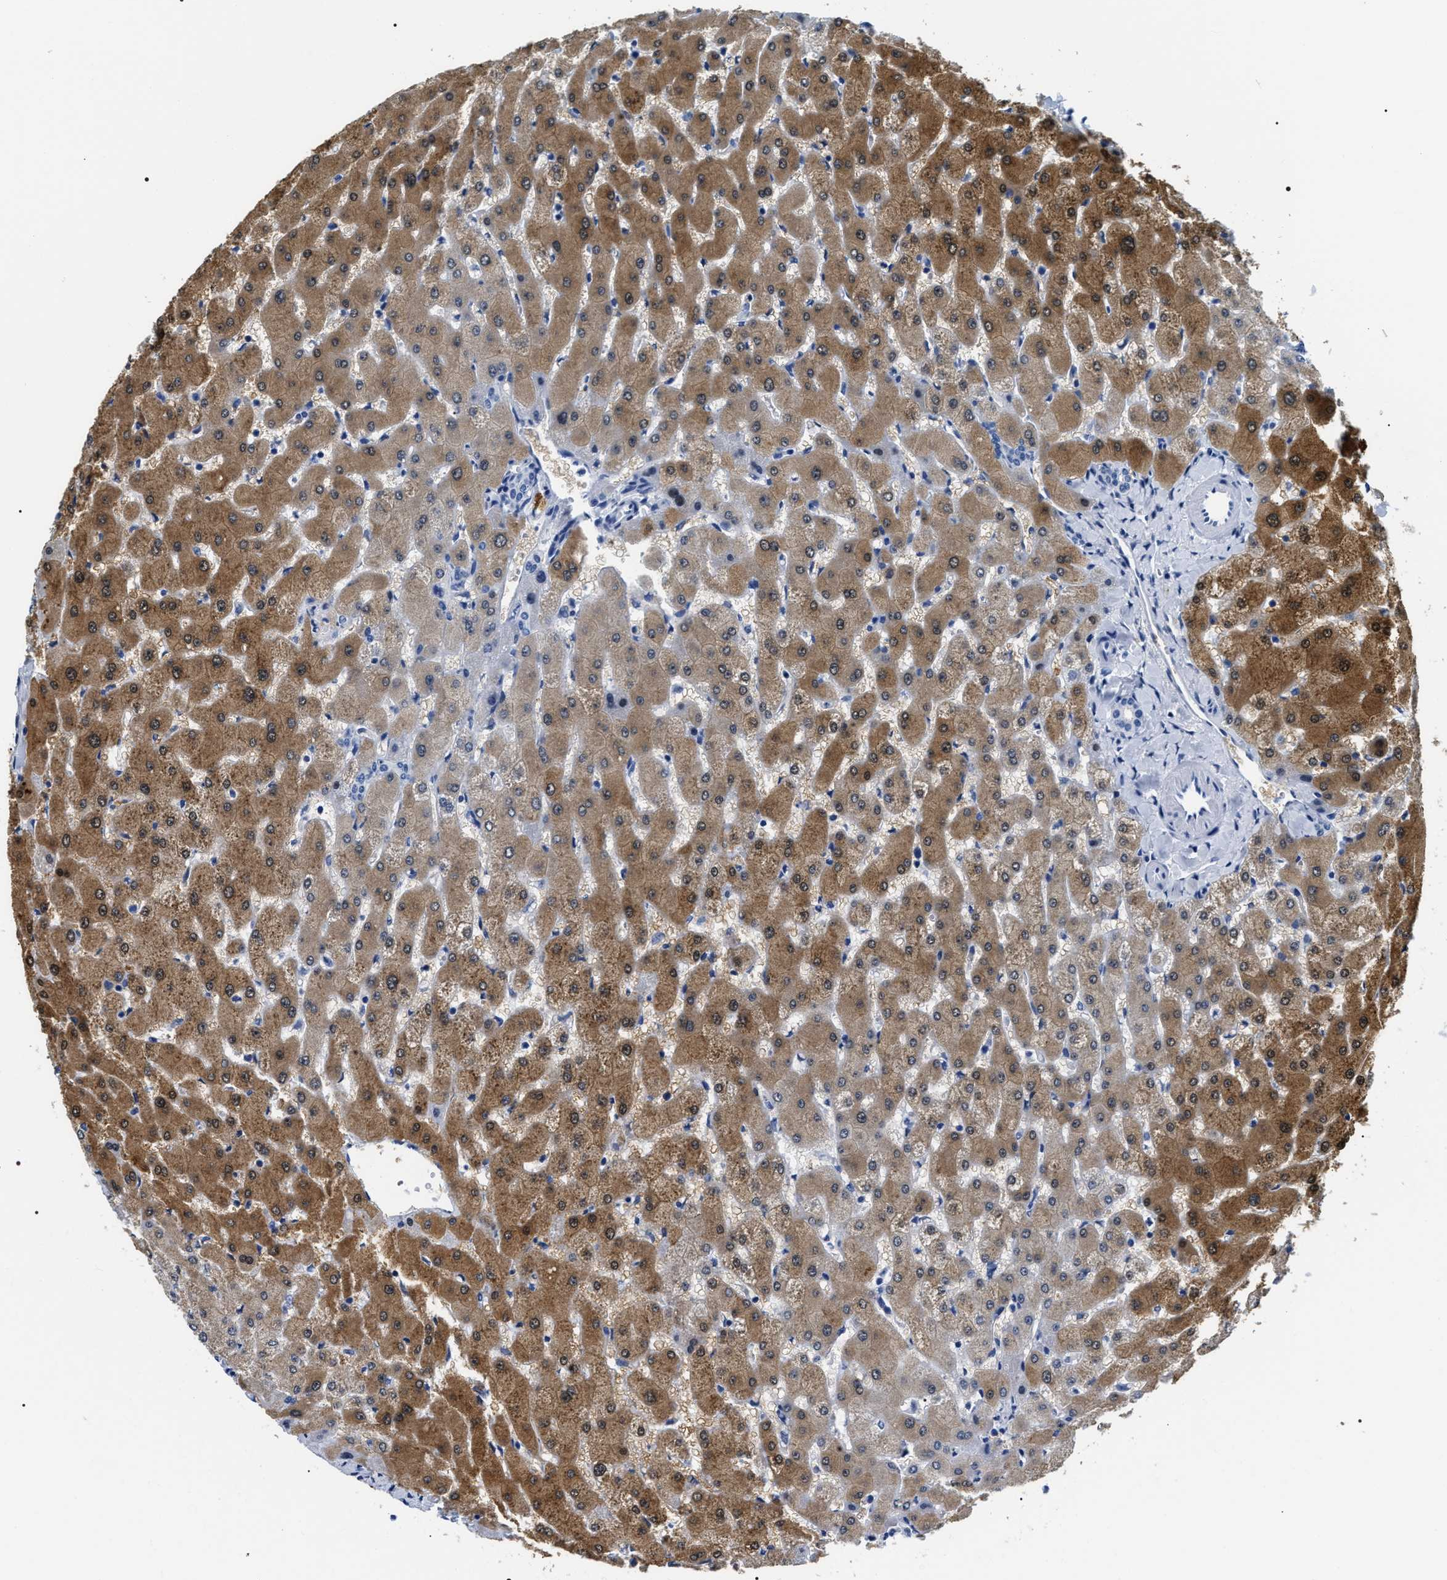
{"staining": {"intensity": "negative", "quantity": "none", "location": "none"}, "tissue": "liver", "cell_type": "Cholangiocytes", "image_type": "normal", "snomed": [{"axis": "morphology", "description": "Normal tissue, NOS"}, {"axis": "topography", "description": "Liver"}], "caption": "The immunohistochemistry (IHC) photomicrograph has no significant staining in cholangiocytes of liver. (Stains: DAB IHC with hematoxylin counter stain, Microscopy: brightfield microscopy at high magnification).", "gene": "ADH4", "patient": {"sex": "female", "age": 63}}